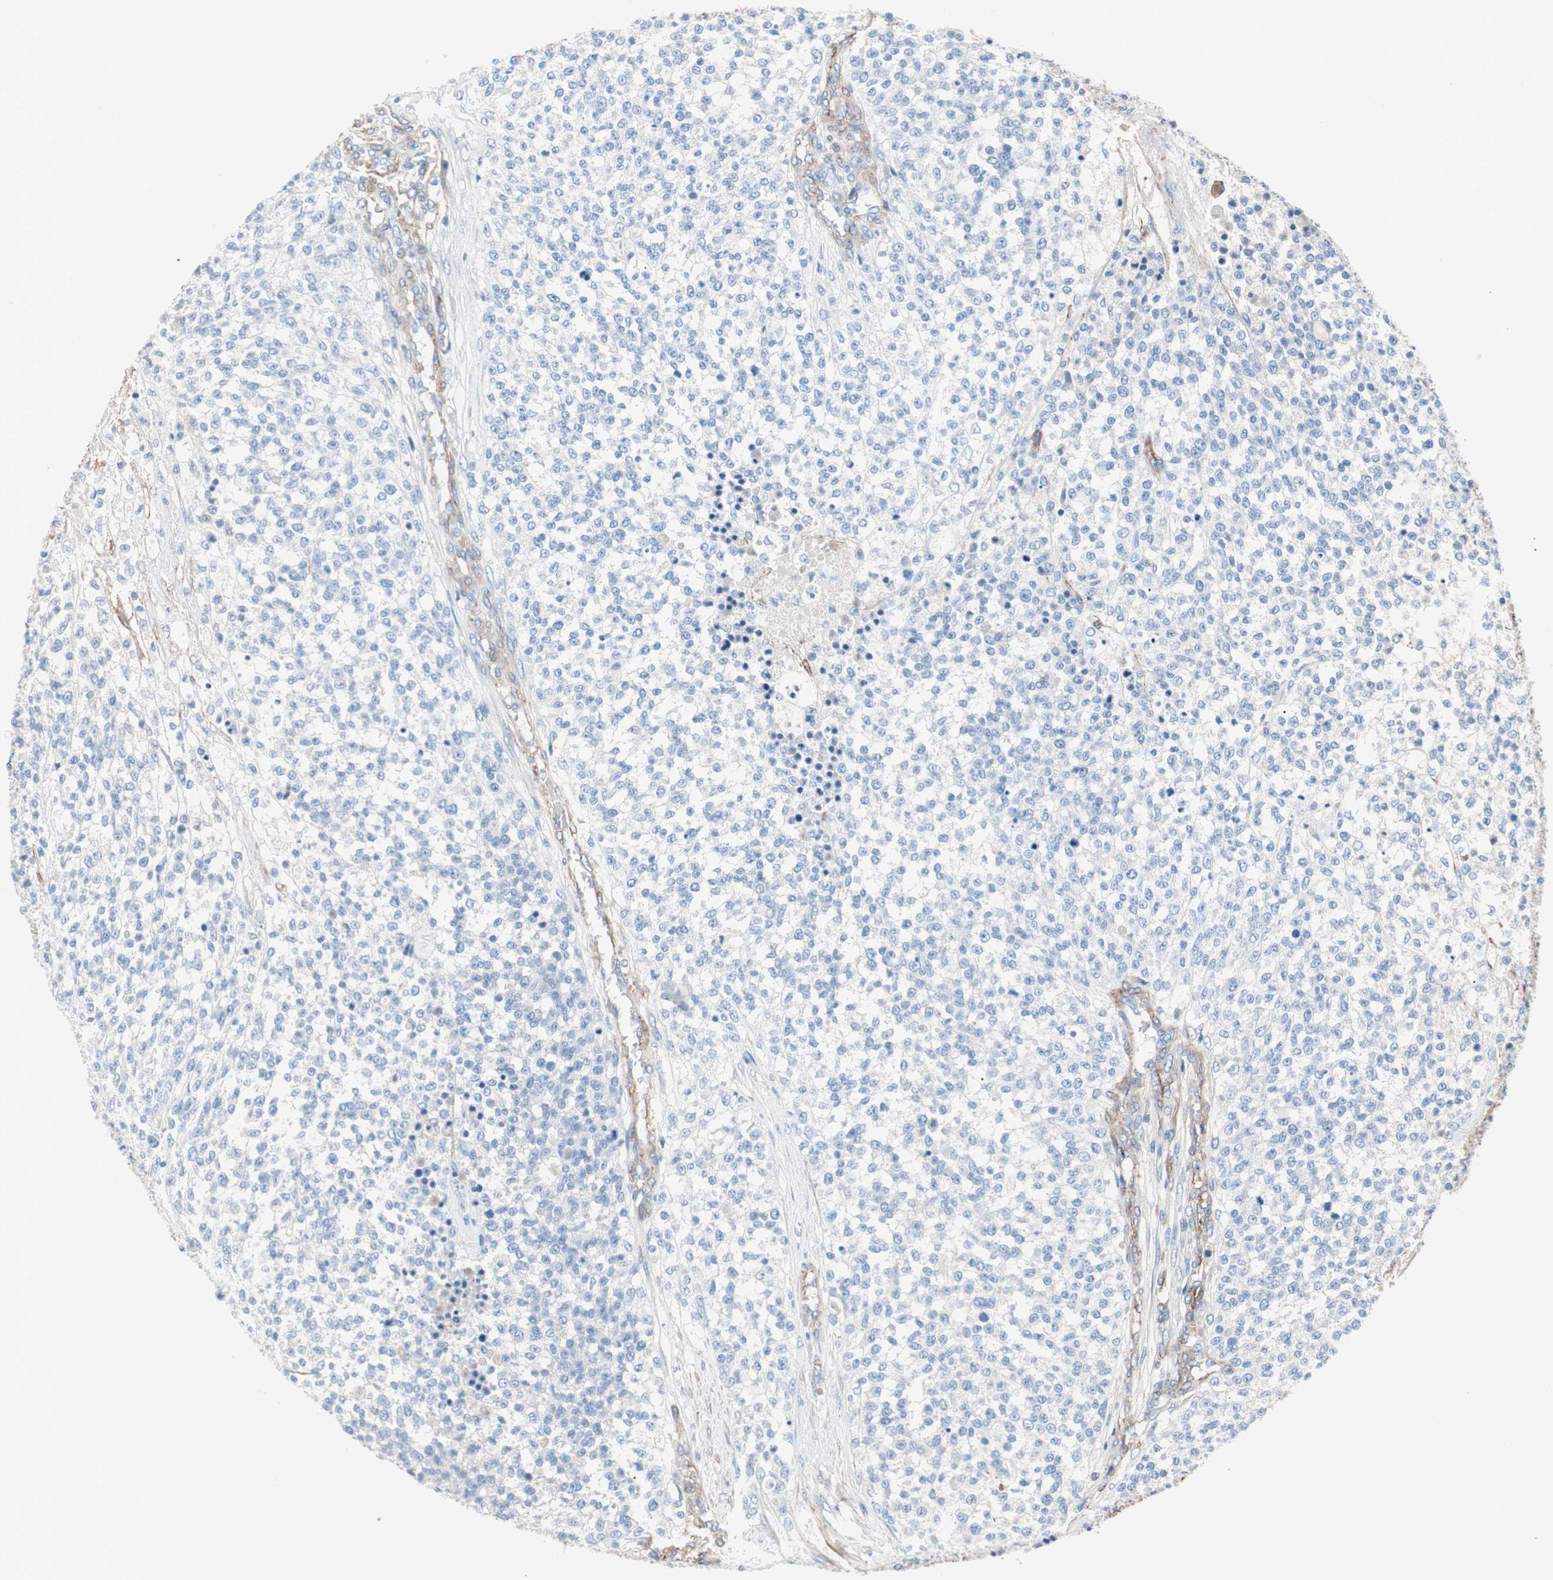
{"staining": {"intensity": "negative", "quantity": "none", "location": "none"}, "tissue": "testis cancer", "cell_type": "Tumor cells", "image_type": "cancer", "snomed": [{"axis": "morphology", "description": "Seminoma, NOS"}, {"axis": "topography", "description": "Testis"}], "caption": "Immunohistochemistry image of testis cancer stained for a protein (brown), which demonstrates no positivity in tumor cells.", "gene": "SPINT1", "patient": {"sex": "male", "age": 59}}